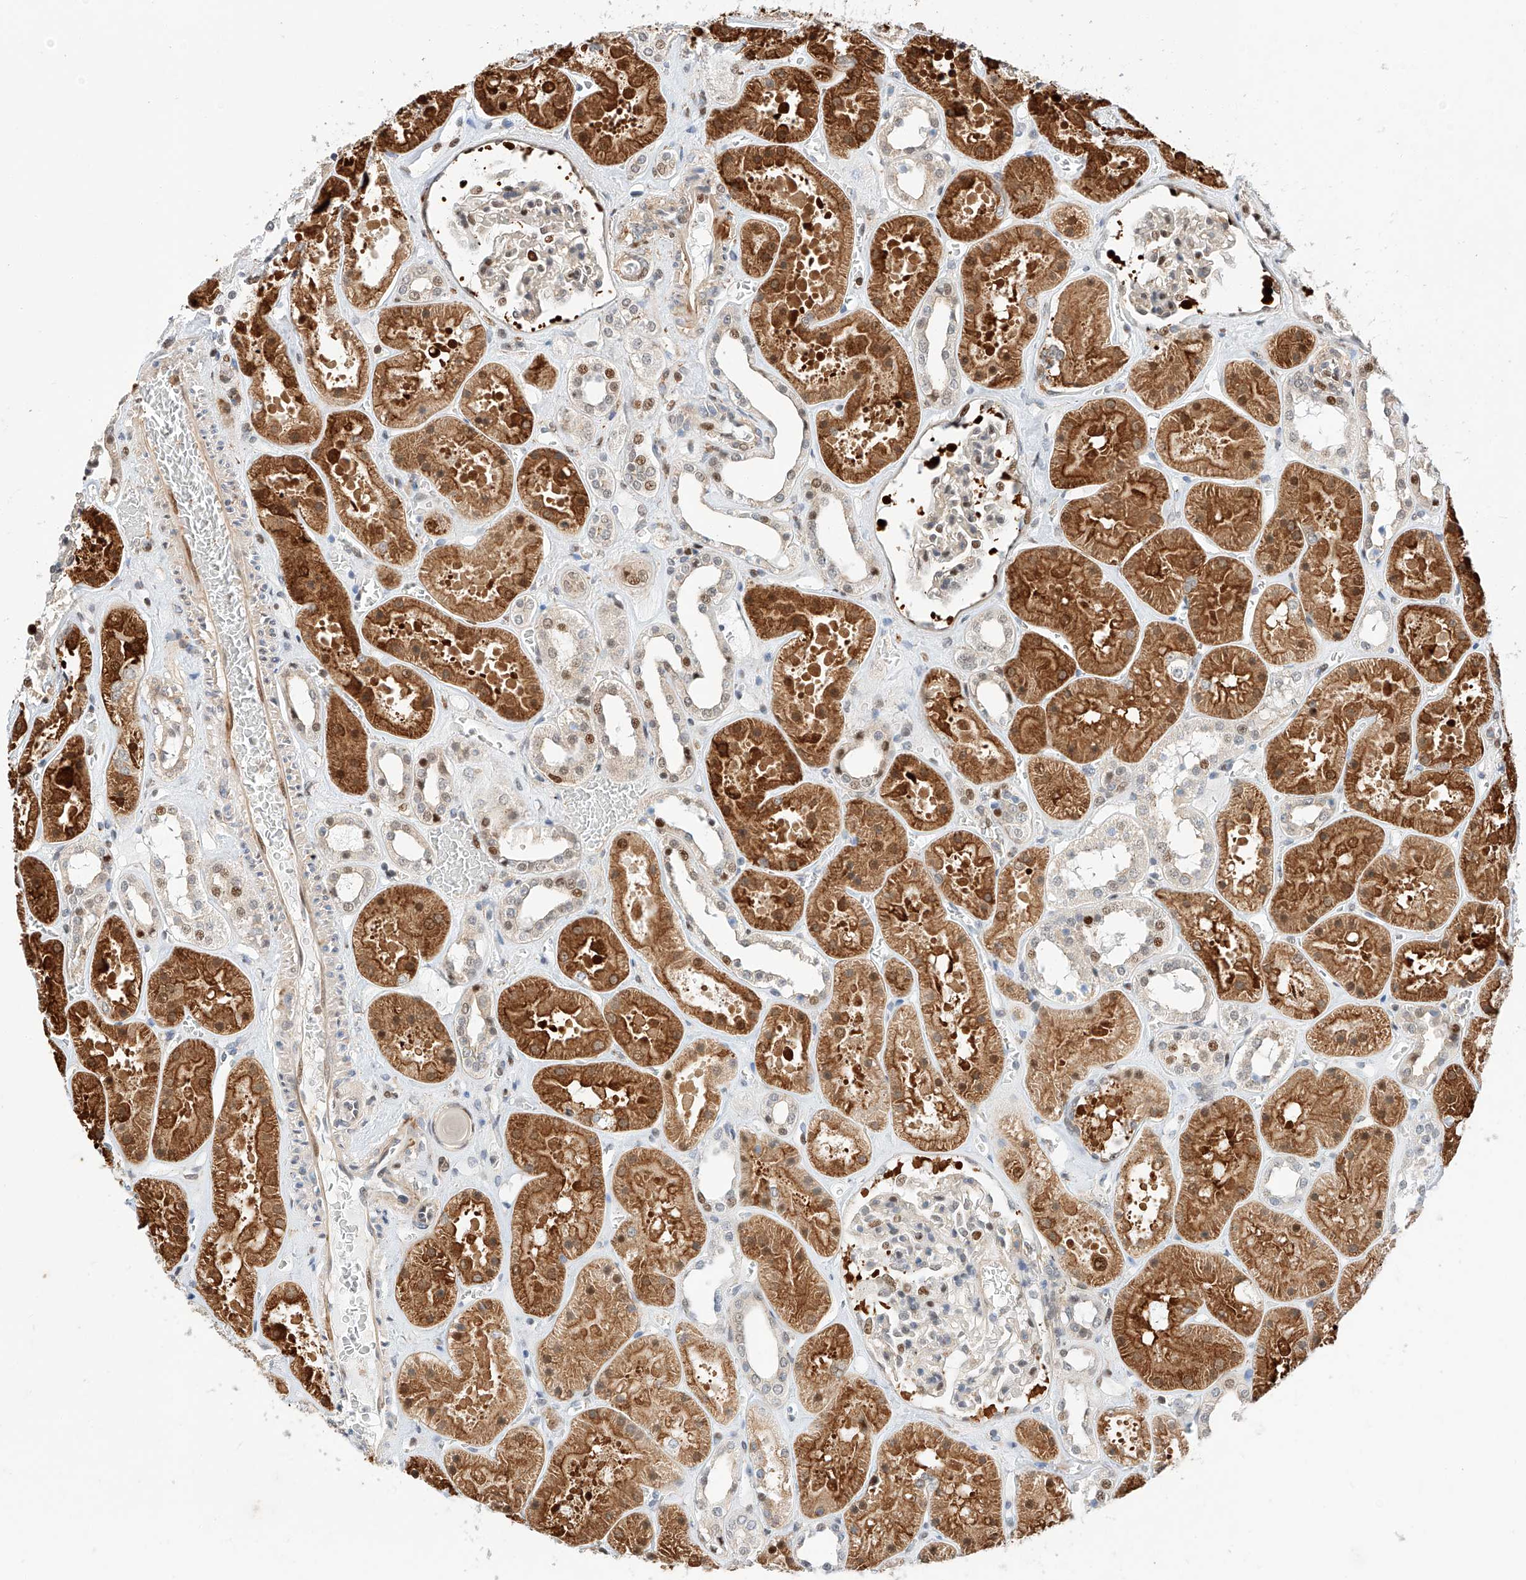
{"staining": {"intensity": "moderate", "quantity": "25%-75%", "location": "nuclear"}, "tissue": "kidney", "cell_type": "Cells in glomeruli", "image_type": "normal", "snomed": [{"axis": "morphology", "description": "Normal tissue, NOS"}, {"axis": "topography", "description": "Kidney"}], "caption": "IHC image of normal kidney stained for a protein (brown), which exhibits medium levels of moderate nuclear expression in approximately 25%-75% of cells in glomeruli.", "gene": "HDAC9", "patient": {"sex": "female", "age": 41}}